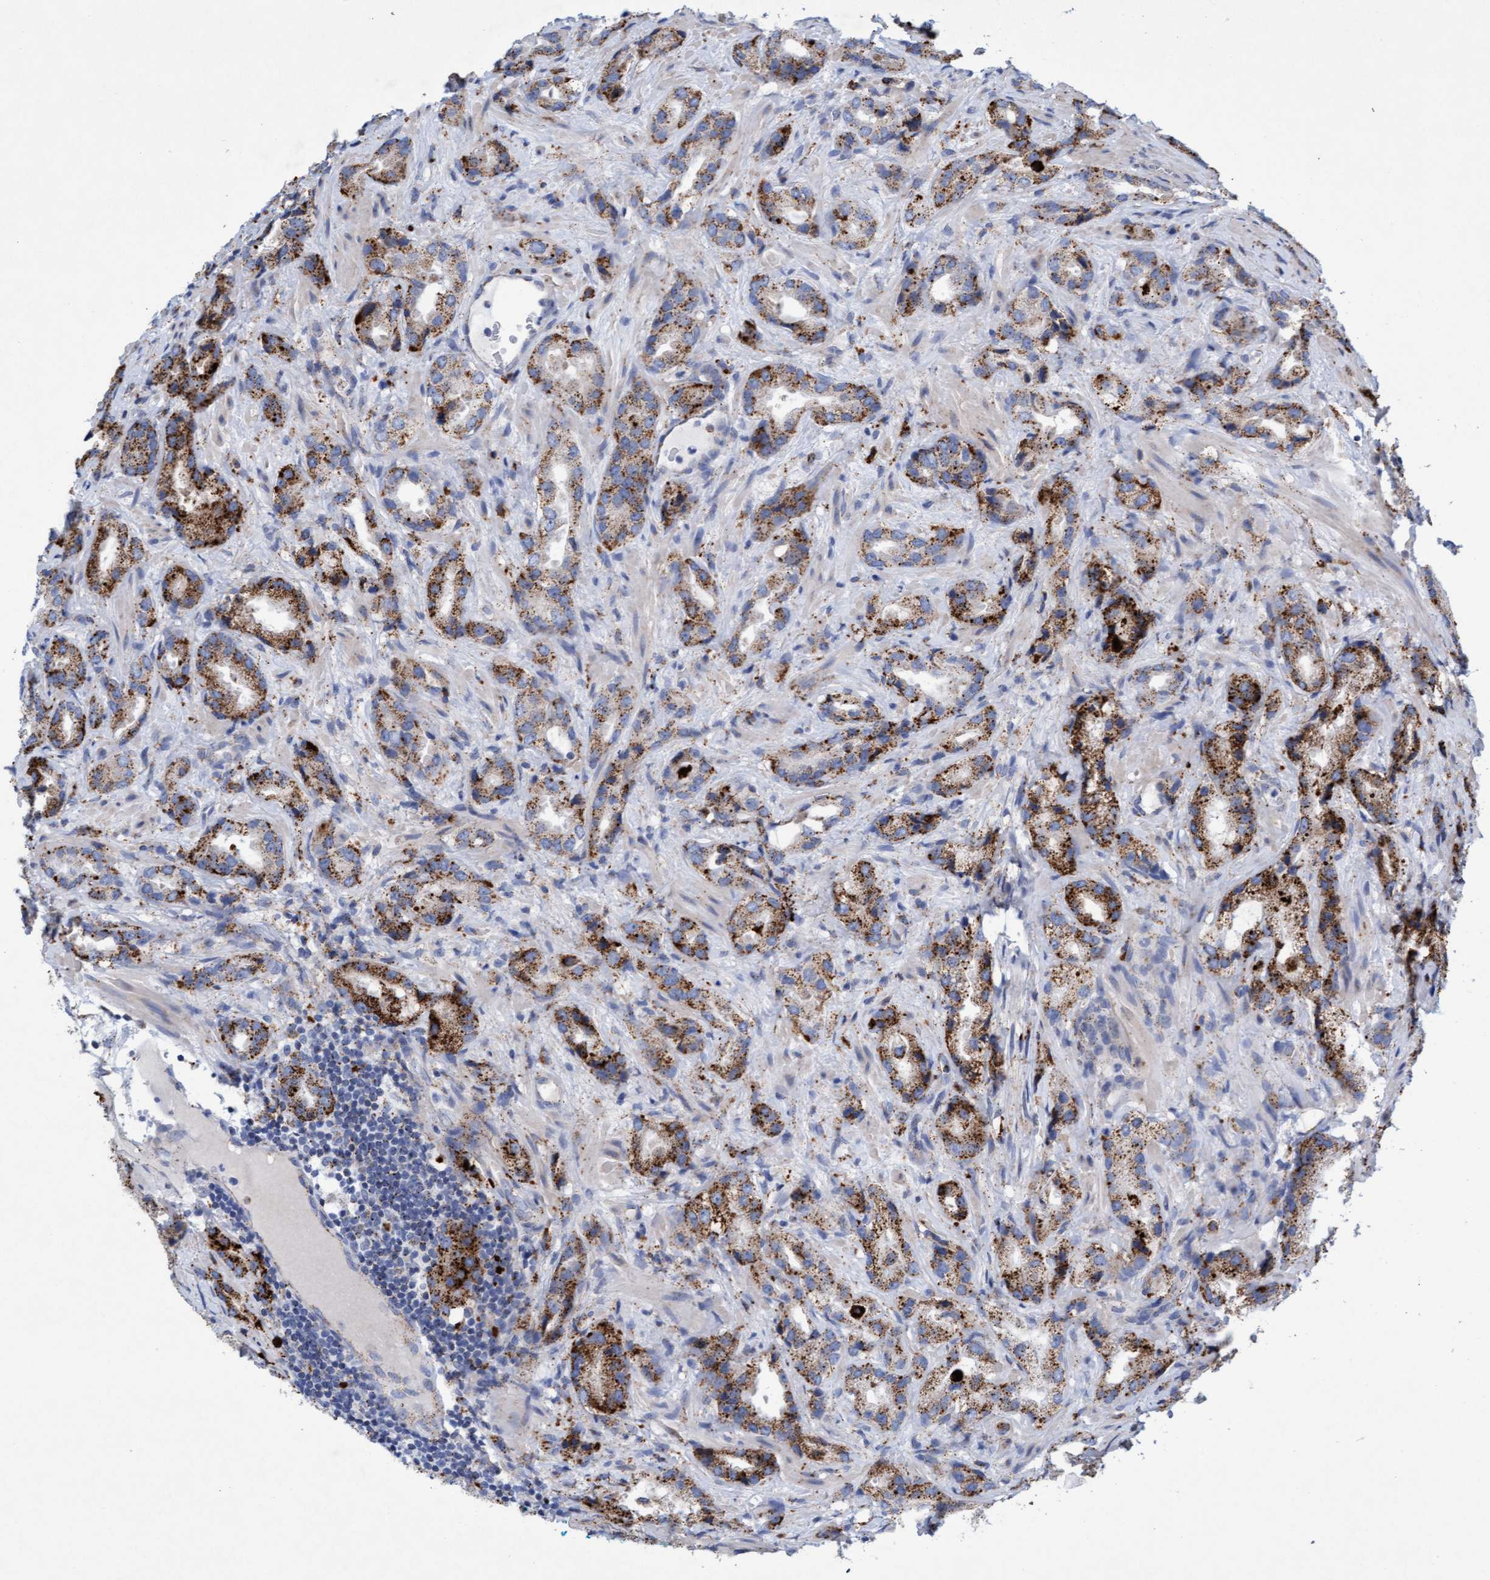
{"staining": {"intensity": "strong", "quantity": "25%-75%", "location": "cytoplasmic/membranous"}, "tissue": "prostate cancer", "cell_type": "Tumor cells", "image_type": "cancer", "snomed": [{"axis": "morphology", "description": "Adenocarcinoma, High grade"}, {"axis": "topography", "description": "Prostate"}], "caption": "Tumor cells exhibit strong cytoplasmic/membranous staining in about 25%-75% of cells in prostate cancer. (Brightfield microscopy of DAB IHC at high magnification).", "gene": "SGSH", "patient": {"sex": "male", "age": 63}}